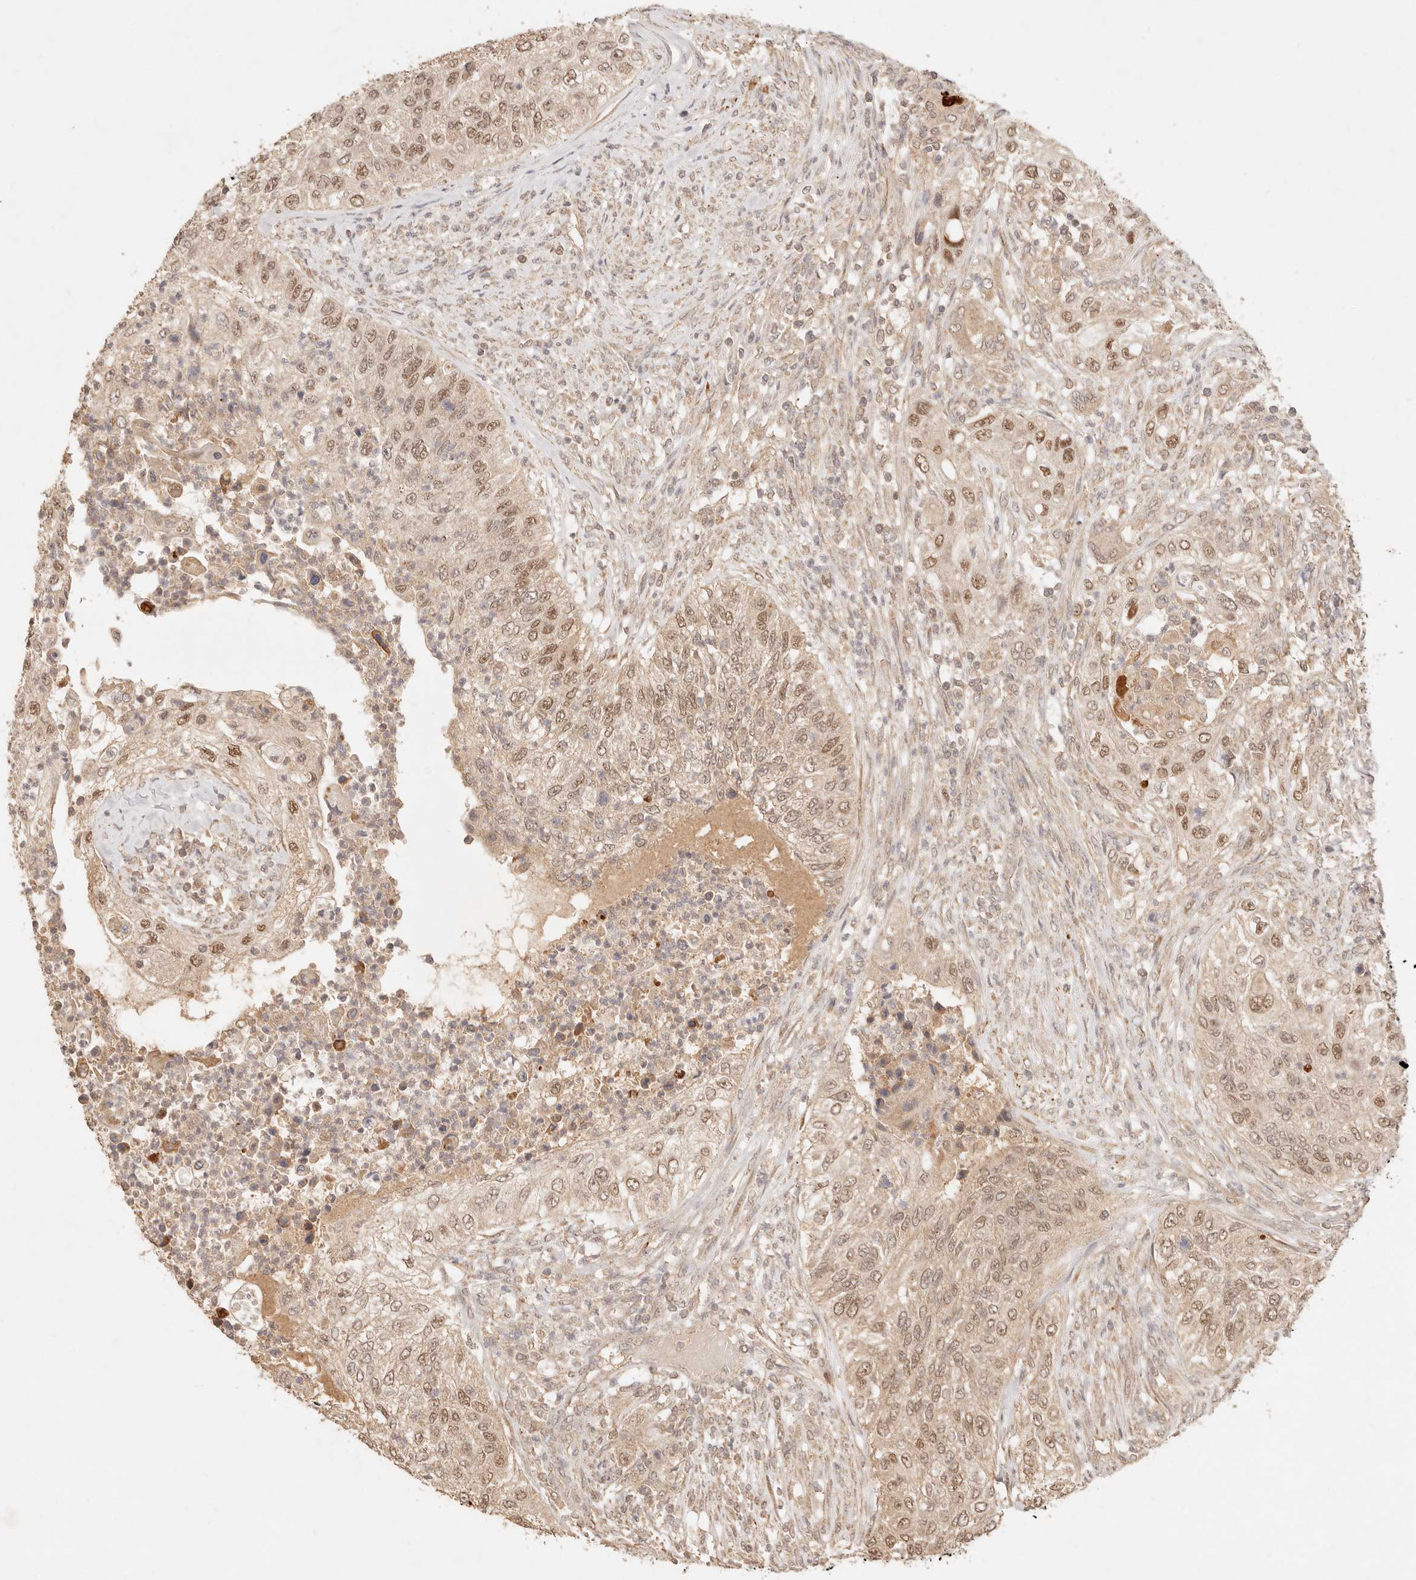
{"staining": {"intensity": "weak", "quantity": ">75%", "location": "cytoplasmic/membranous,nuclear"}, "tissue": "urothelial cancer", "cell_type": "Tumor cells", "image_type": "cancer", "snomed": [{"axis": "morphology", "description": "Urothelial carcinoma, High grade"}, {"axis": "topography", "description": "Urinary bladder"}], "caption": "Human urothelial carcinoma (high-grade) stained for a protein (brown) reveals weak cytoplasmic/membranous and nuclear positive positivity in about >75% of tumor cells.", "gene": "TRIM11", "patient": {"sex": "female", "age": 60}}